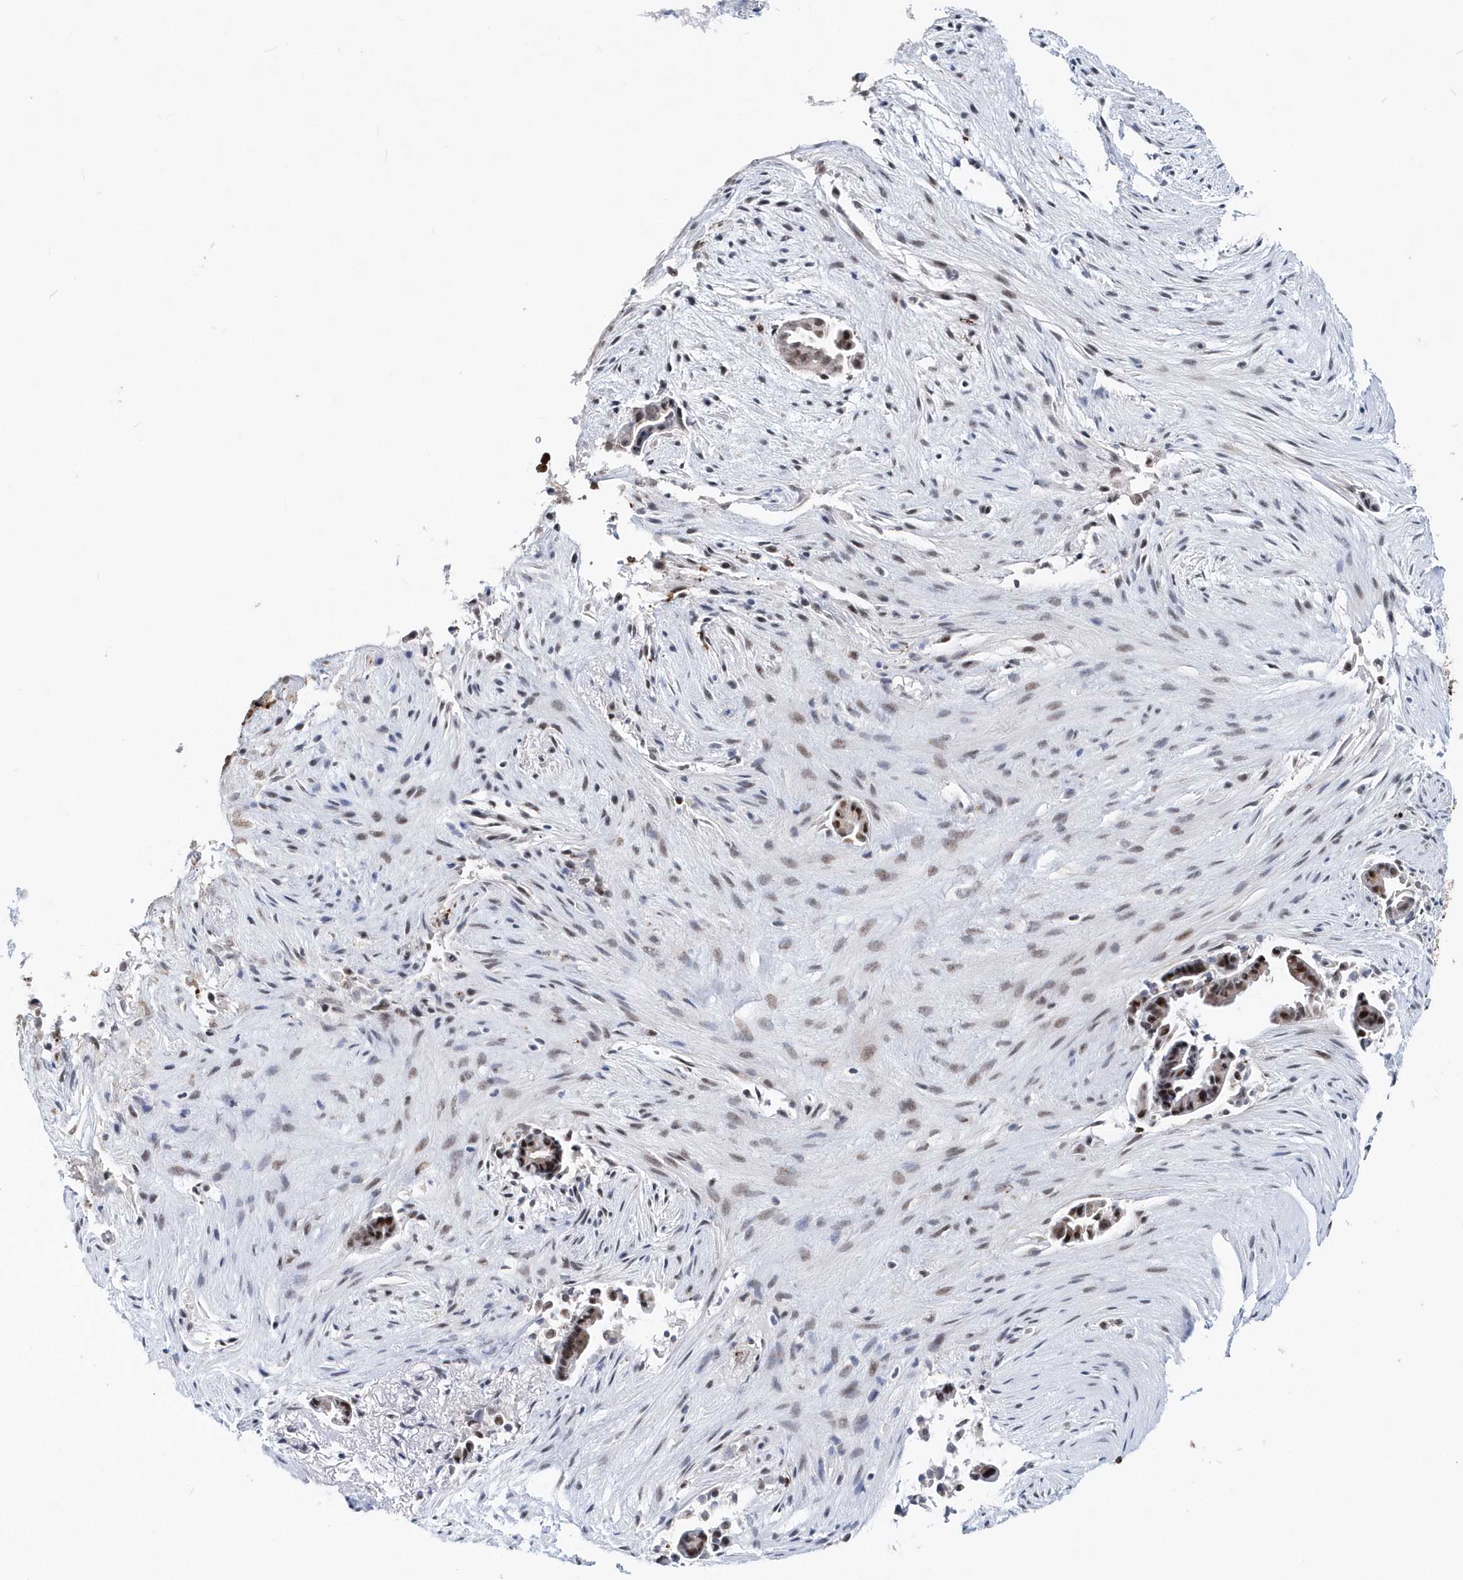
{"staining": {"intensity": "moderate", "quantity": "<25%", "location": "nuclear"}, "tissue": "liver cancer", "cell_type": "Tumor cells", "image_type": "cancer", "snomed": [{"axis": "morphology", "description": "Cholangiocarcinoma"}, {"axis": "topography", "description": "Liver"}], "caption": "Liver cholangiocarcinoma tissue shows moderate nuclear expression in approximately <25% of tumor cells", "gene": "ASCL4", "patient": {"sex": "female", "age": 55}}